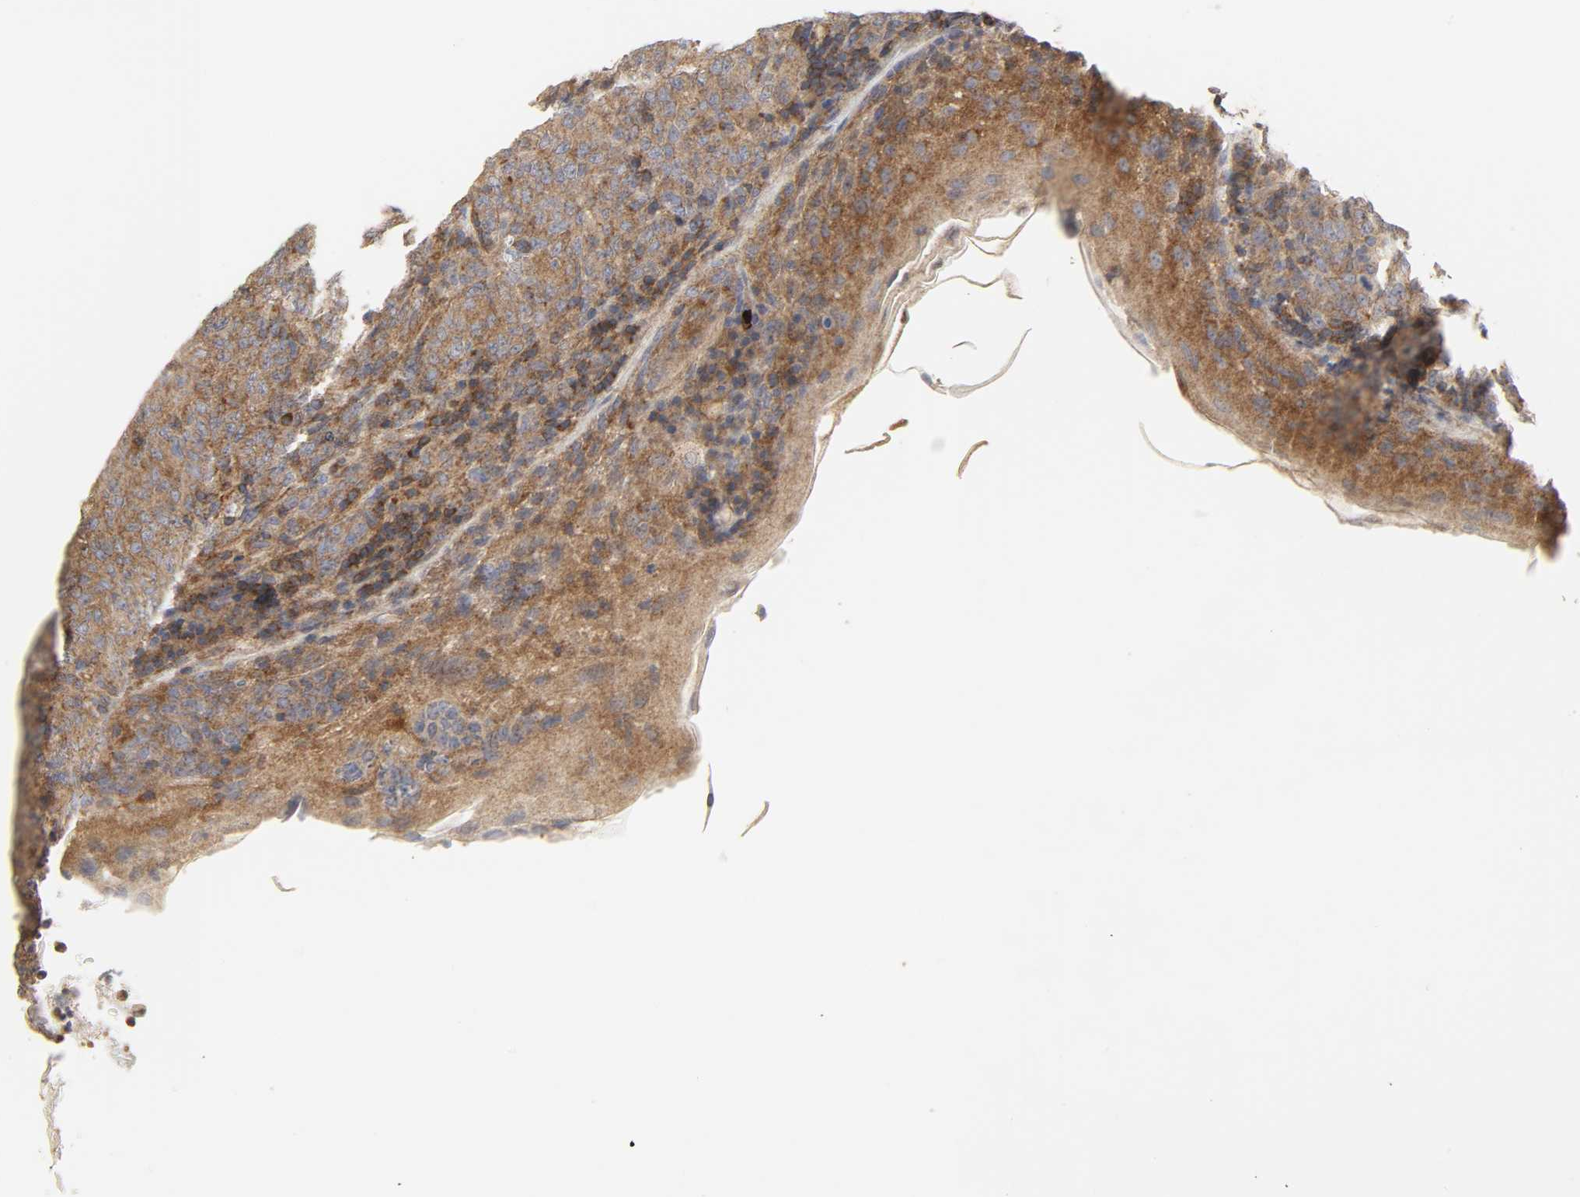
{"staining": {"intensity": "strong", "quantity": ">75%", "location": "cytoplasmic/membranous"}, "tissue": "lymphoma", "cell_type": "Tumor cells", "image_type": "cancer", "snomed": [{"axis": "morphology", "description": "Malignant lymphoma, non-Hodgkin's type, High grade"}, {"axis": "topography", "description": "Tonsil"}], "caption": "Strong cytoplasmic/membranous protein positivity is present in approximately >75% of tumor cells in malignant lymphoma, non-Hodgkin's type (high-grade).", "gene": "SH3GLB1", "patient": {"sex": "female", "age": 36}}